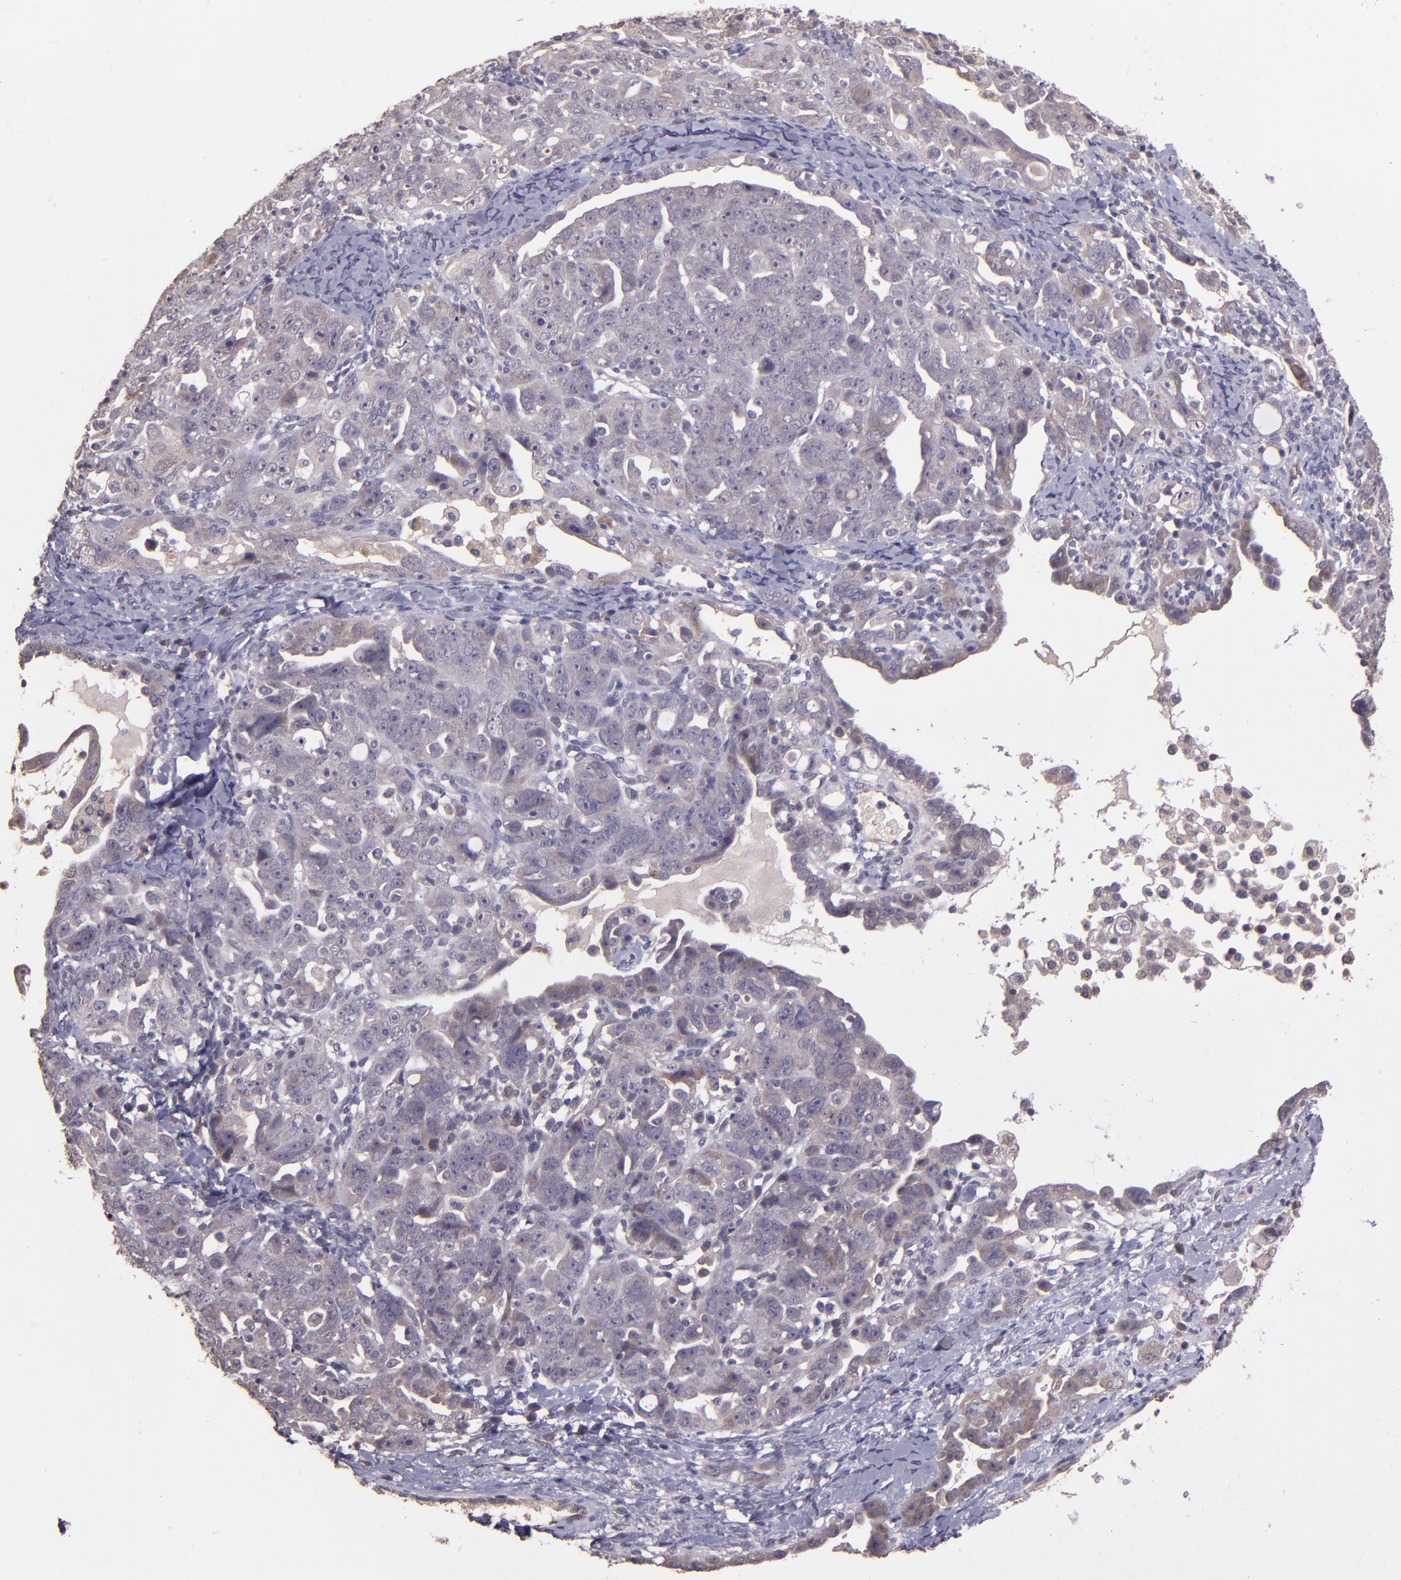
{"staining": {"intensity": "weak", "quantity": "25%-75%", "location": "cytoplasmic/membranous"}, "tissue": "ovarian cancer", "cell_type": "Tumor cells", "image_type": "cancer", "snomed": [{"axis": "morphology", "description": "Cystadenocarcinoma, serous, NOS"}, {"axis": "topography", "description": "Ovary"}], "caption": "Approximately 25%-75% of tumor cells in ovarian cancer exhibit weak cytoplasmic/membranous protein positivity as visualized by brown immunohistochemical staining.", "gene": "TAF7L", "patient": {"sex": "female", "age": 66}}